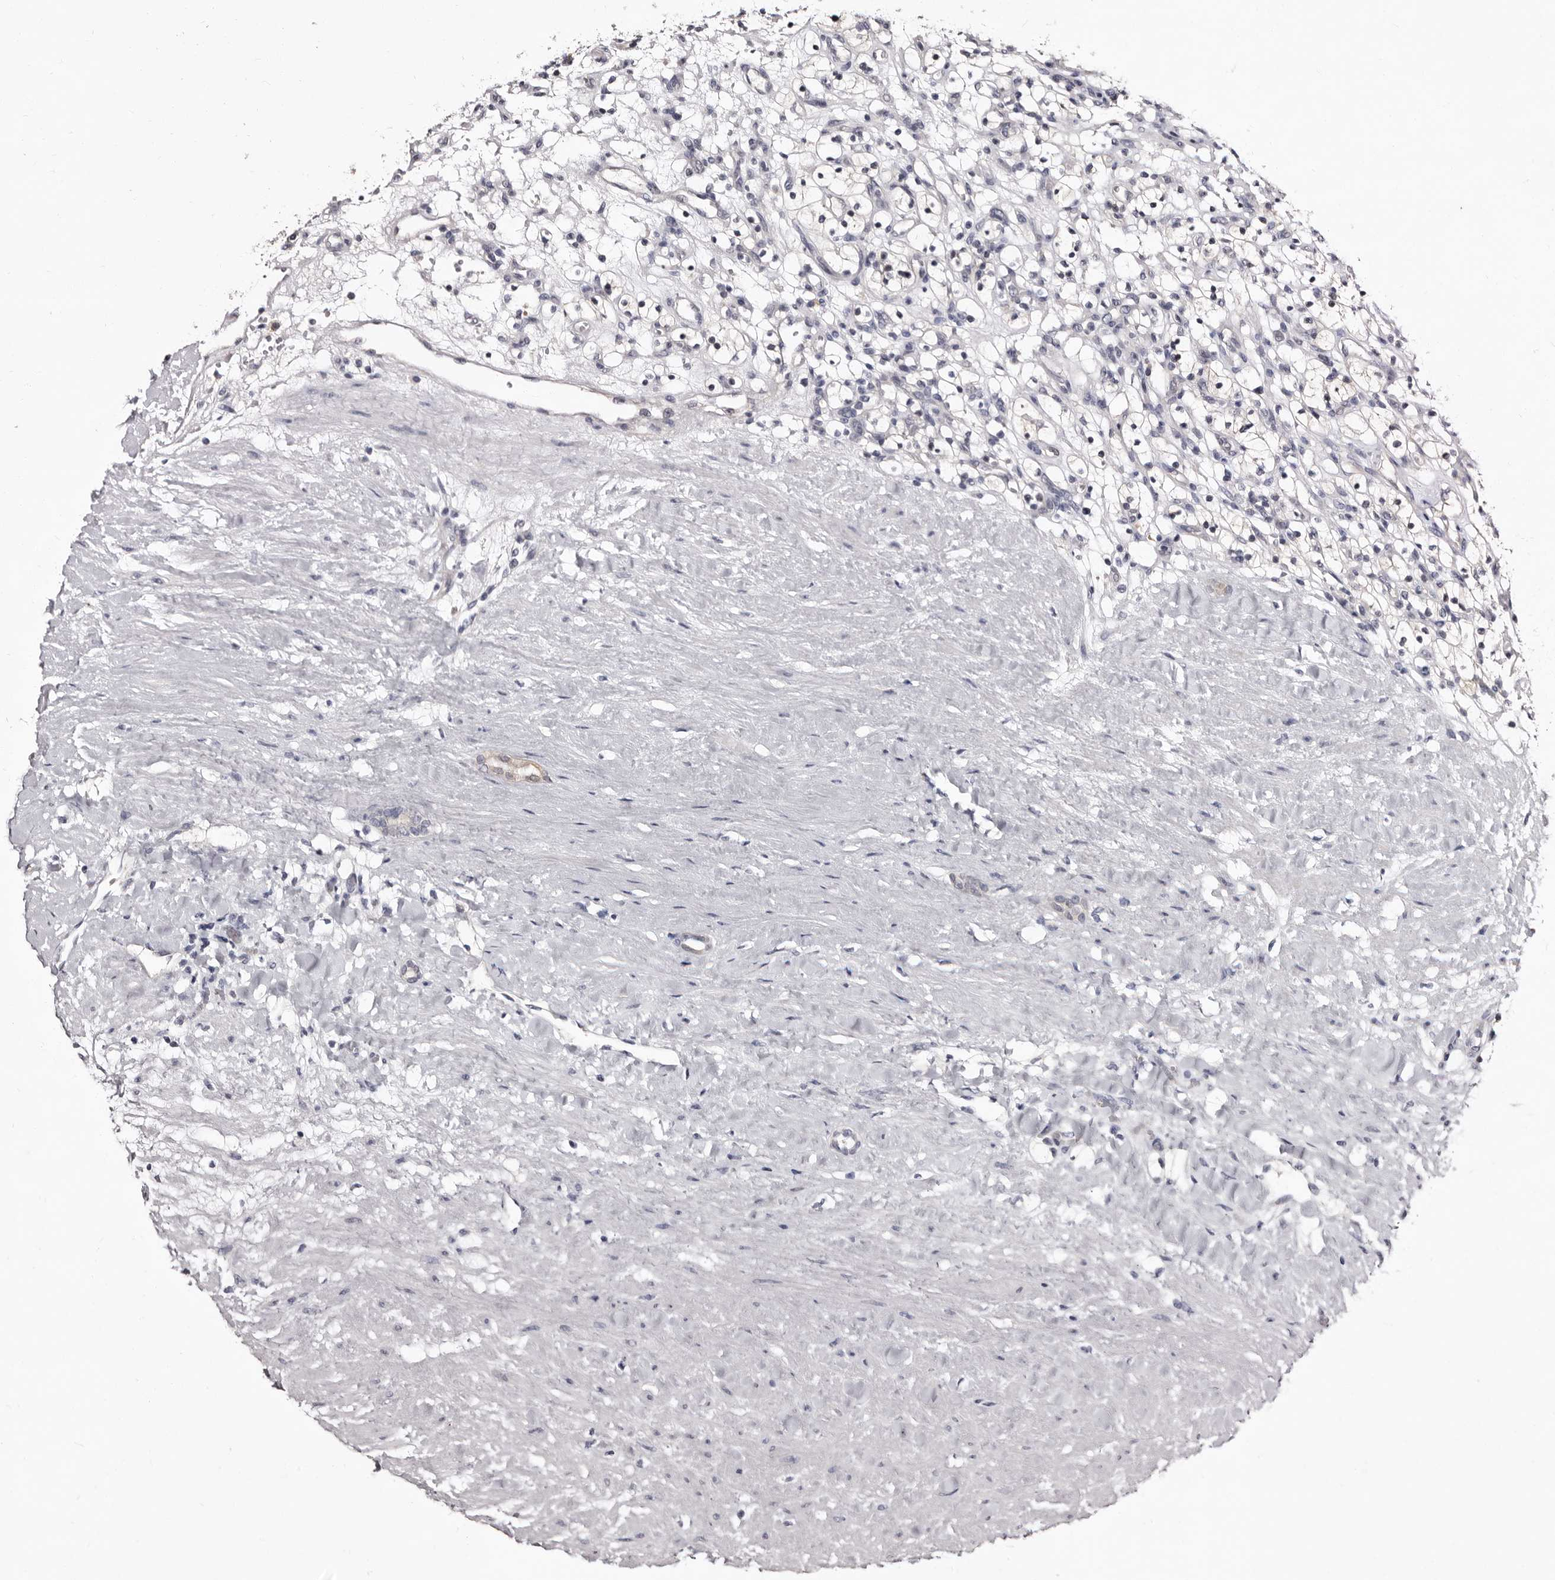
{"staining": {"intensity": "negative", "quantity": "none", "location": "none"}, "tissue": "renal cancer", "cell_type": "Tumor cells", "image_type": "cancer", "snomed": [{"axis": "morphology", "description": "Adenocarcinoma, NOS"}, {"axis": "topography", "description": "Kidney"}], "caption": "IHC of renal cancer (adenocarcinoma) reveals no positivity in tumor cells. (Immunohistochemistry (ihc), brightfield microscopy, high magnification).", "gene": "BPGM", "patient": {"sex": "female", "age": 57}}